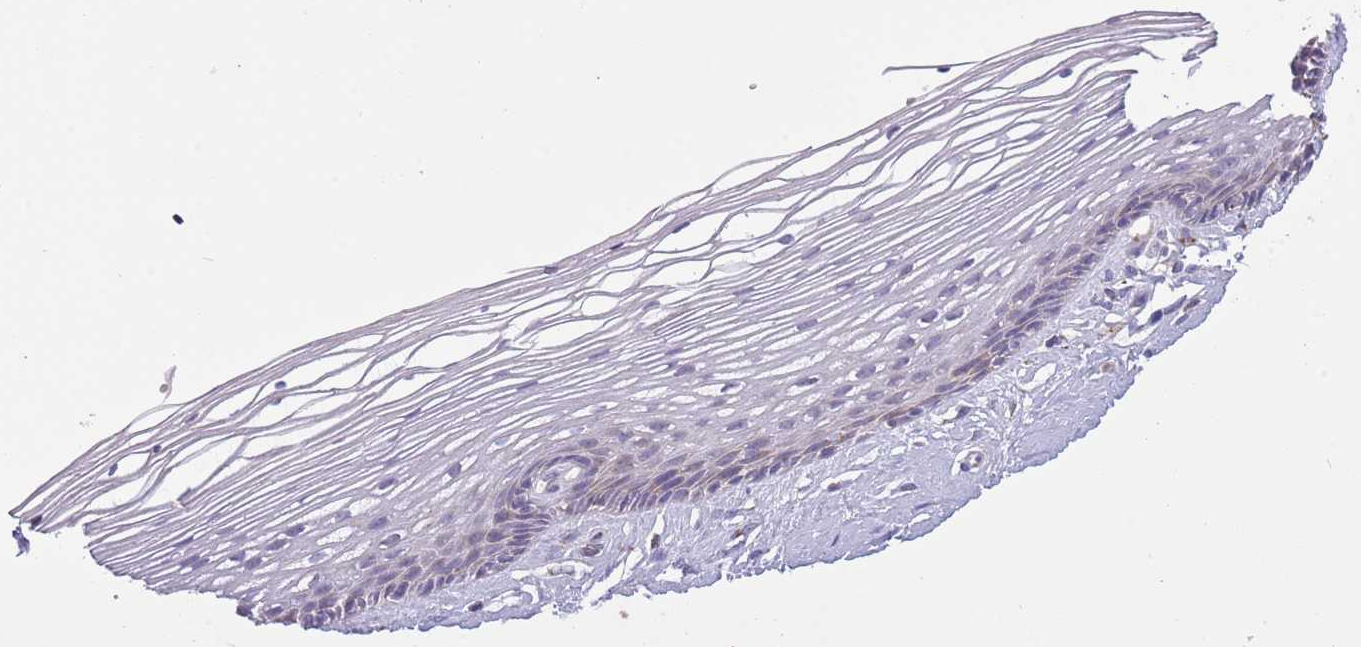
{"staining": {"intensity": "moderate", "quantity": "25%-75%", "location": "cytoplasmic/membranous"}, "tissue": "vagina", "cell_type": "Squamous epithelial cells", "image_type": "normal", "snomed": [{"axis": "morphology", "description": "Normal tissue, NOS"}, {"axis": "topography", "description": "Vagina"}], "caption": "Immunohistochemical staining of benign vagina displays medium levels of moderate cytoplasmic/membranous staining in about 25%-75% of squamous epithelial cells. The staining is performed using DAB (3,3'-diaminobenzidine) brown chromogen to label protein expression. The nuclei are counter-stained blue using hematoxylin.", "gene": "LHX6", "patient": {"sex": "female", "age": 46}}